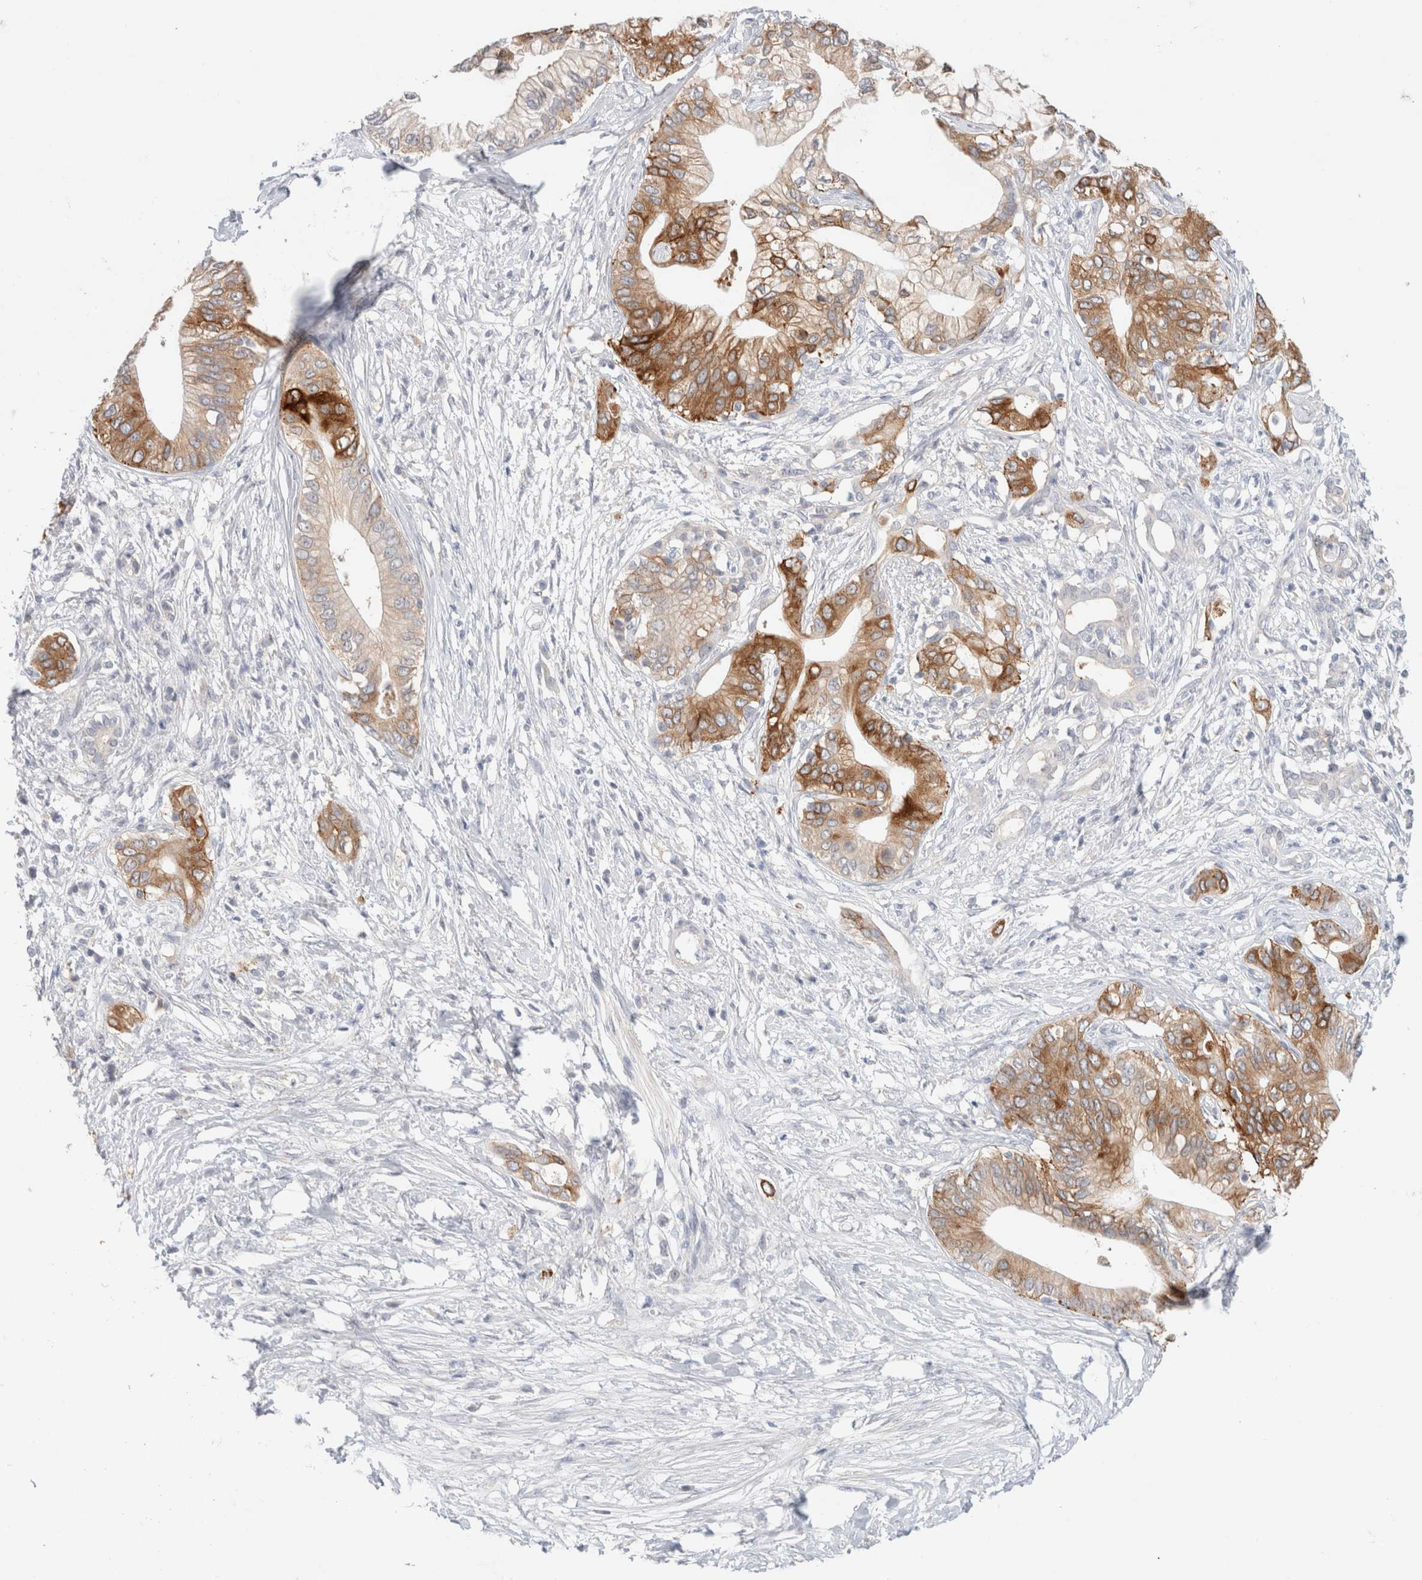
{"staining": {"intensity": "moderate", "quantity": ">75%", "location": "cytoplasmic/membranous"}, "tissue": "pancreatic cancer", "cell_type": "Tumor cells", "image_type": "cancer", "snomed": [{"axis": "morphology", "description": "Normal tissue, NOS"}, {"axis": "morphology", "description": "Adenocarcinoma, NOS"}, {"axis": "topography", "description": "Pancreas"}, {"axis": "topography", "description": "Peripheral nerve tissue"}], "caption": "Immunohistochemical staining of human pancreatic cancer (adenocarcinoma) shows medium levels of moderate cytoplasmic/membranous protein staining in approximately >75% of tumor cells.", "gene": "SDR16C5", "patient": {"sex": "male", "age": 59}}